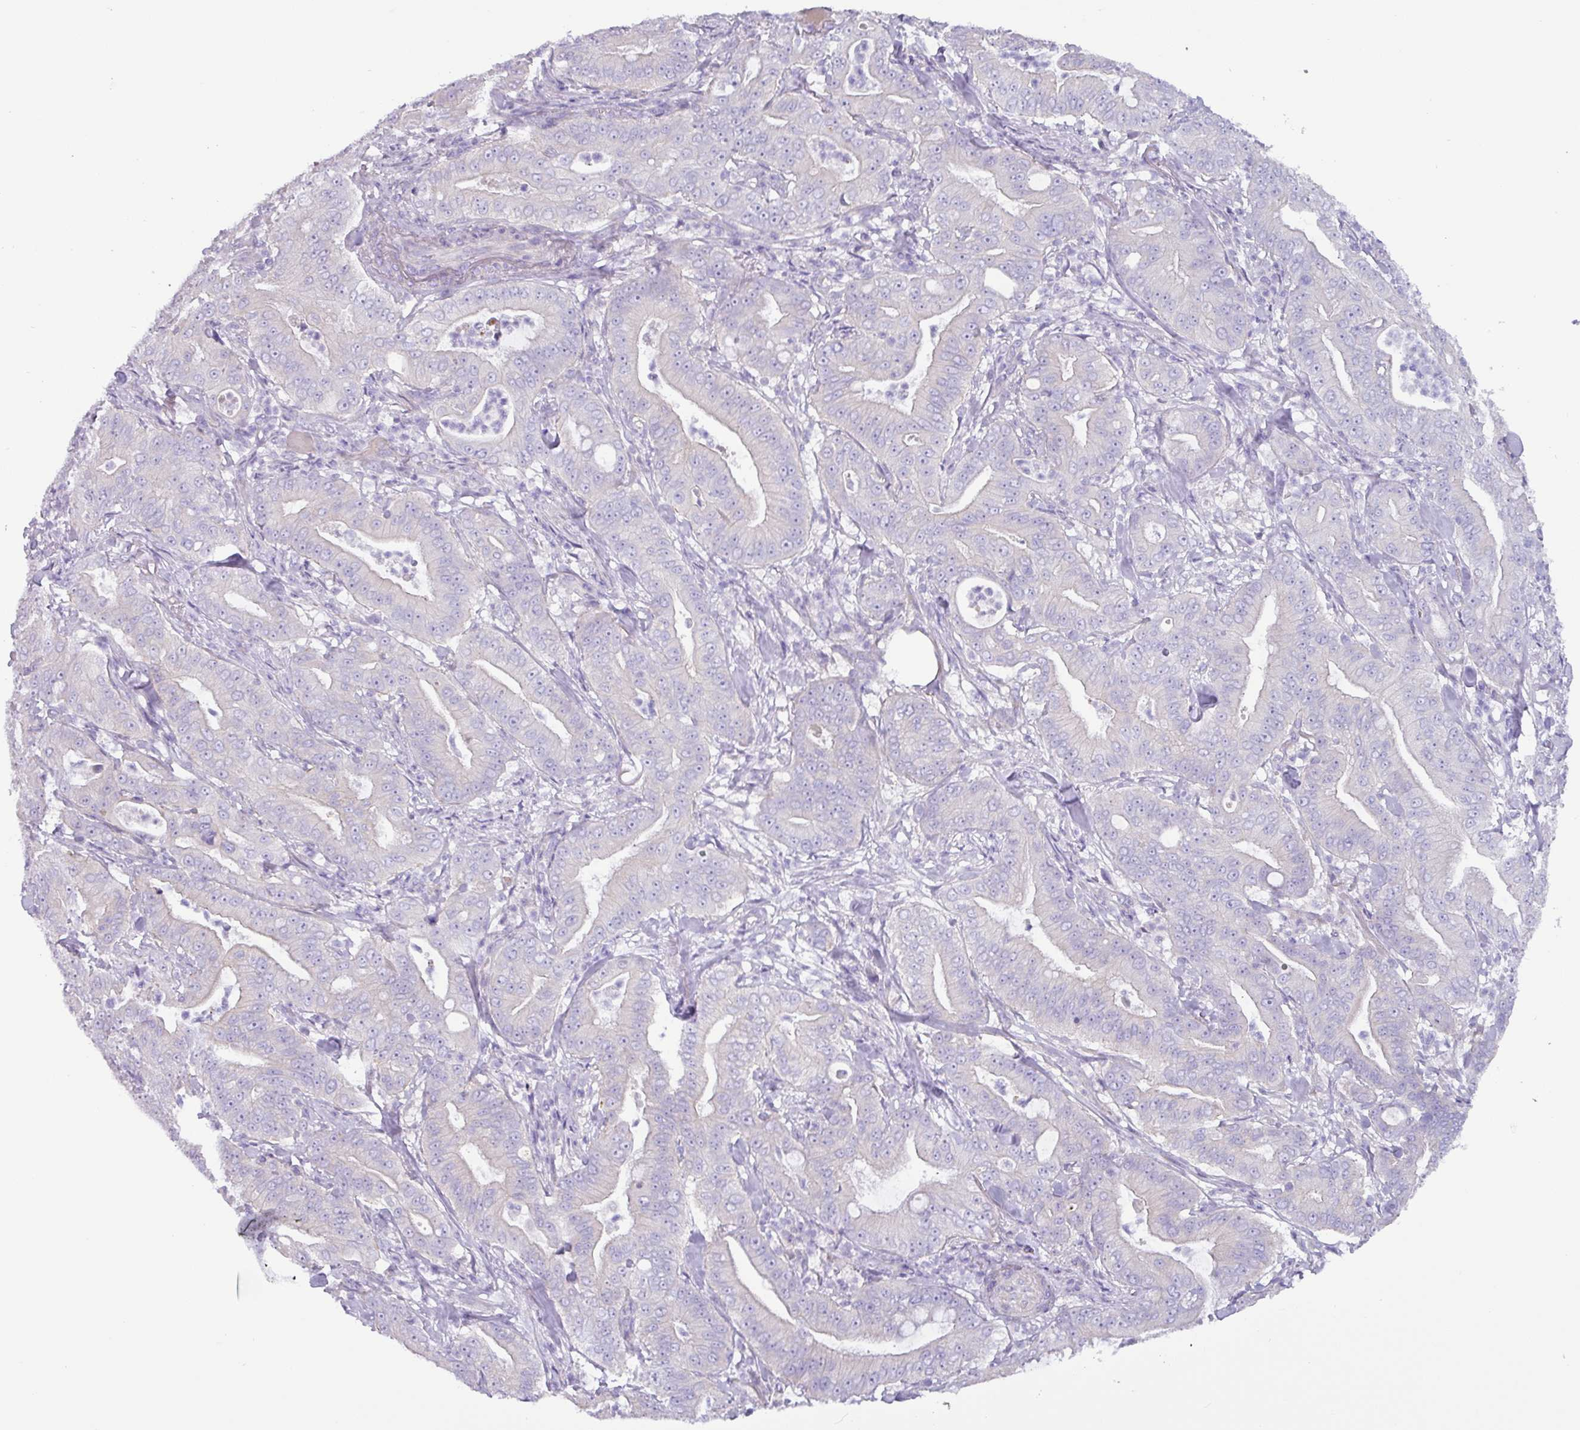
{"staining": {"intensity": "negative", "quantity": "none", "location": "none"}, "tissue": "pancreatic cancer", "cell_type": "Tumor cells", "image_type": "cancer", "snomed": [{"axis": "morphology", "description": "Adenocarcinoma, NOS"}, {"axis": "topography", "description": "Pancreas"}], "caption": "There is no significant expression in tumor cells of pancreatic cancer.", "gene": "RGS16", "patient": {"sex": "male", "age": 71}}